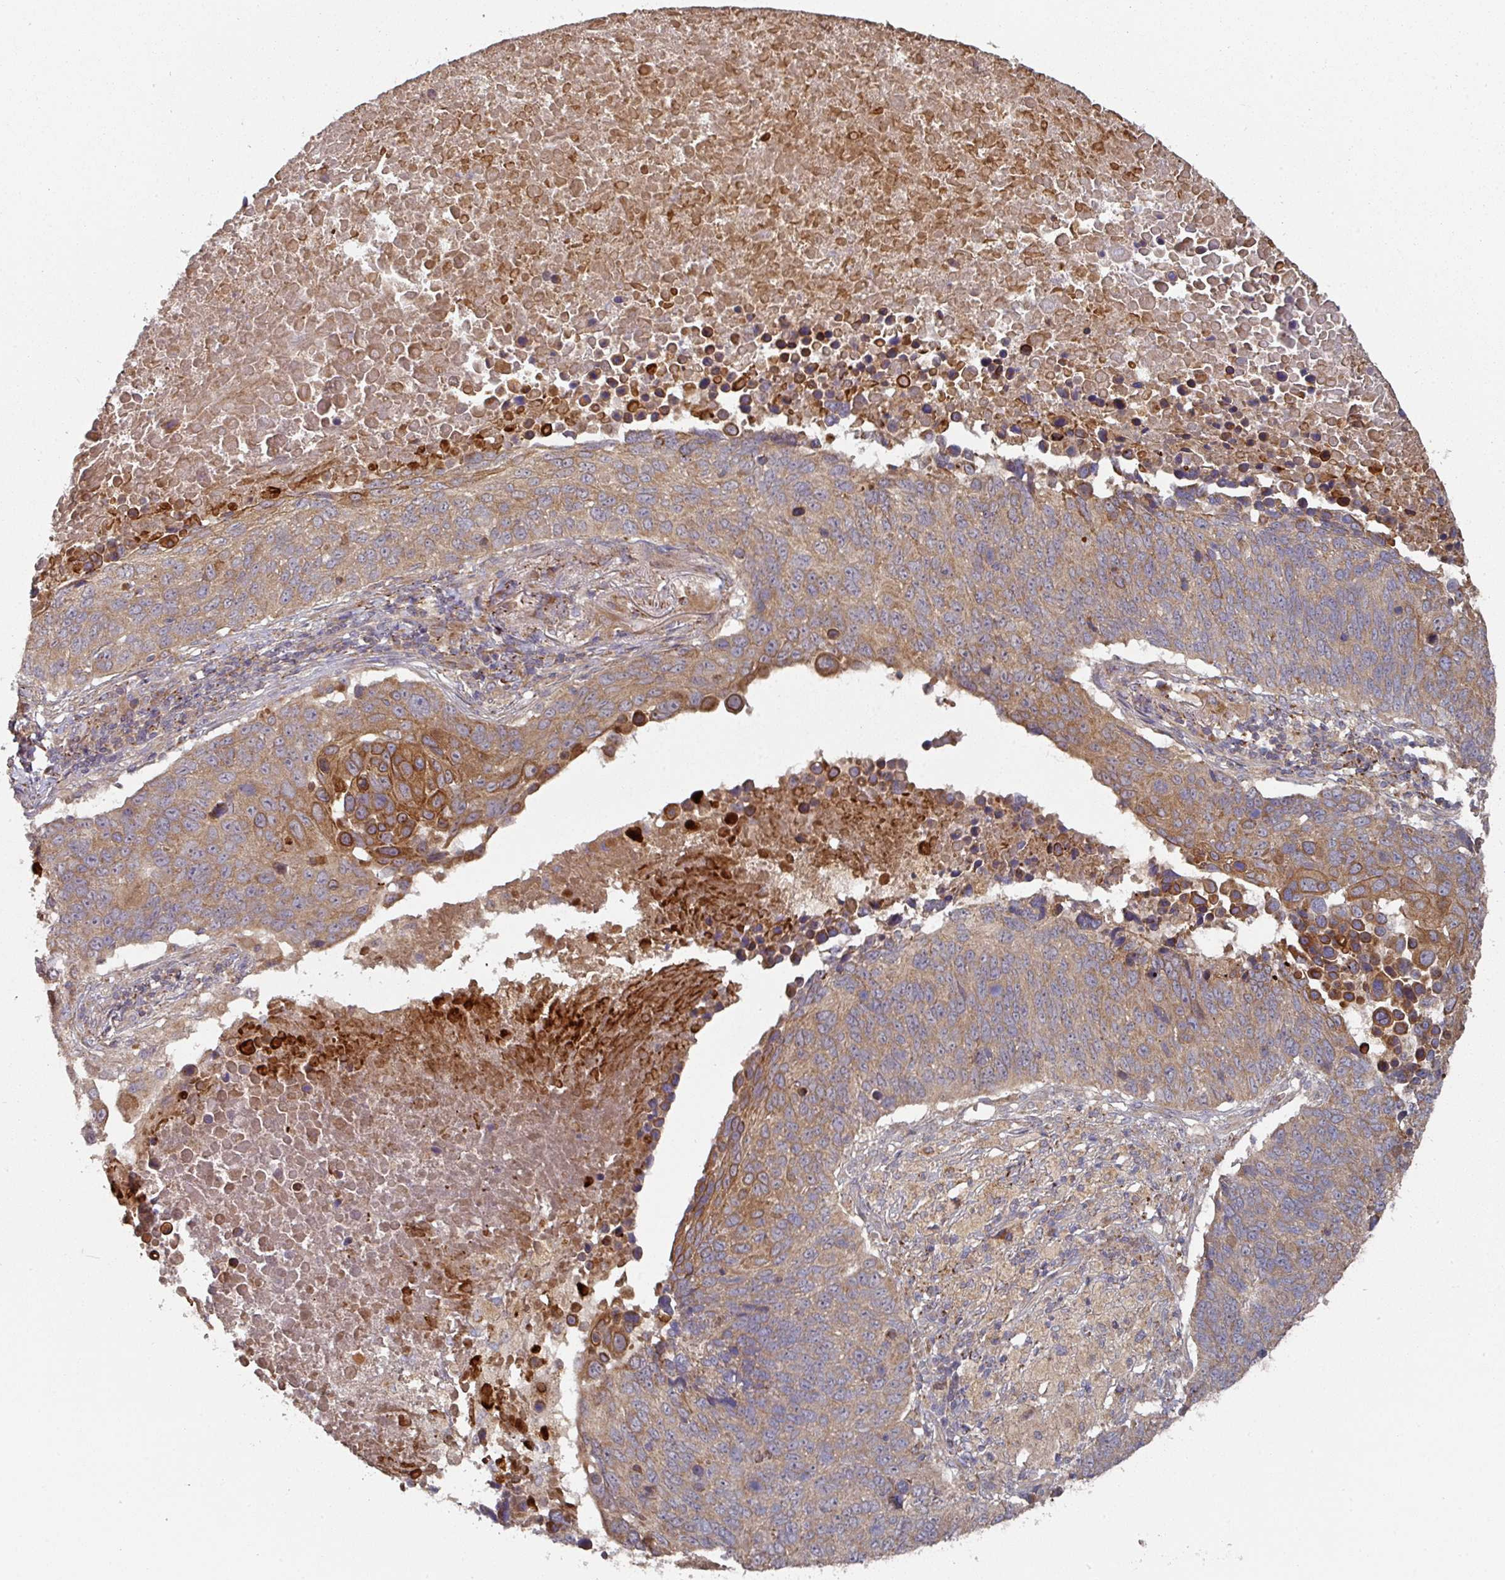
{"staining": {"intensity": "moderate", "quantity": "25%-75%", "location": "cytoplasmic/membranous"}, "tissue": "lung cancer", "cell_type": "Tumor cells", "image_type": "cancer", "snomed": [{"axis": "morphology", "description": "Normal tissue, NOS"}, {"axis": "morphology", "description": "Squamous cell carcinoma, NOS"}, {"axis": "topography", "description": "Lymph node"}, {"axis": "topography", "description": "Lung"}], "caption": "Lung squamous cell carcinoma tissue displays moderate cytoplasmic/membranous positivity in about 25%-75% of tumor cells, visualized by immunohistochemistry. The protein is shown in brown color, while the nuclei are stained blue.", "gene": "DNAJC7", "patient": {"sex": "male", "age": 66}}